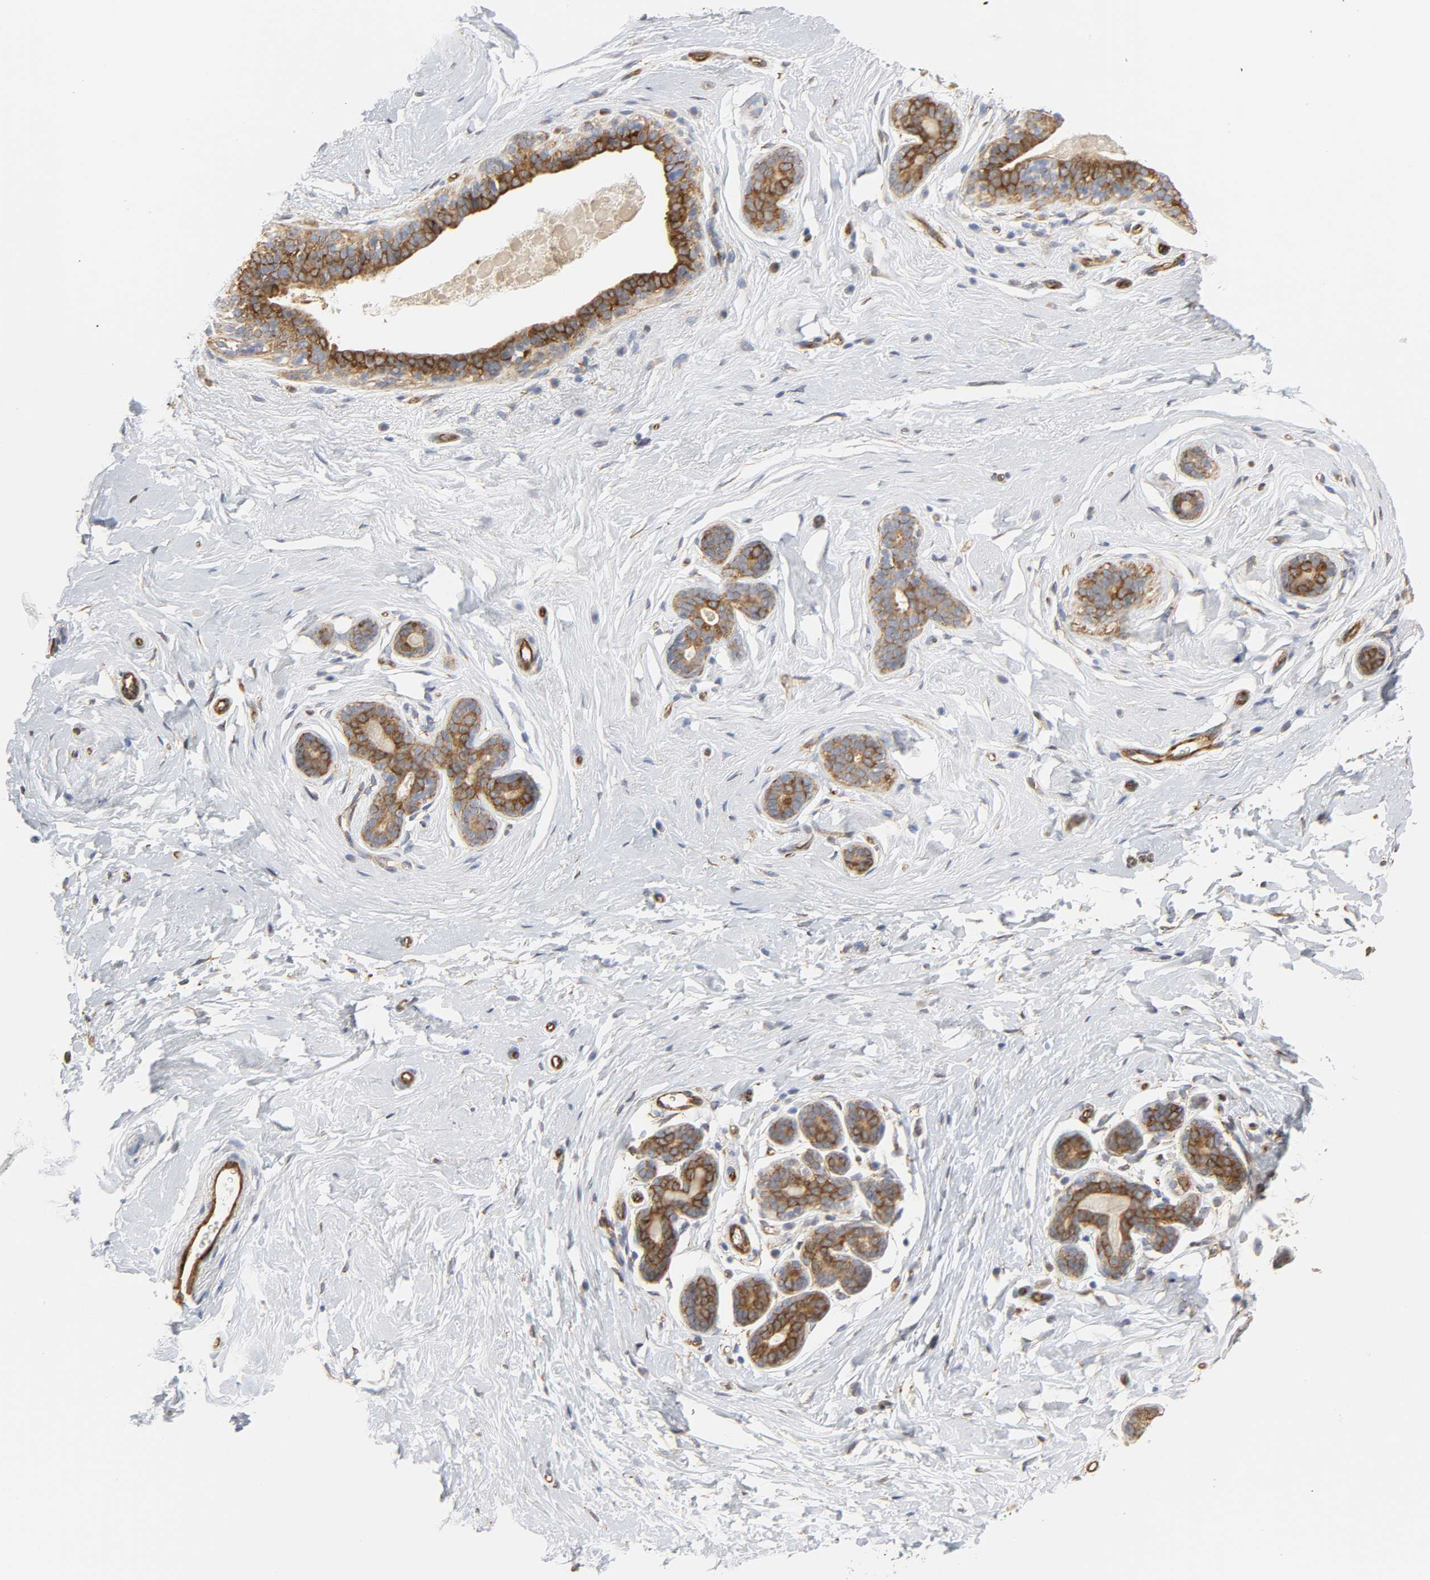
{"staining": {"intensity": "negative", "quantity": "none", "location": "none"}, "tissue": "breast", "cell_type": "Adipocytes", "image_type": "normal", "snomed": [{"axis": "morphology", "description": "Normal tissue, NOS"}, {"axis": "topography", "description": "Breast"}], "caption": "Histopathology image shows no protein expression in adipocytes of benign breast. Brightfield microscopy of immunohistochemistry (IHC) stained with DAB (brown) and hematoxylin (blue), captured at high magnification.", "gene": "DOCK1", "patient": {"sex": "female", "age": 52}}